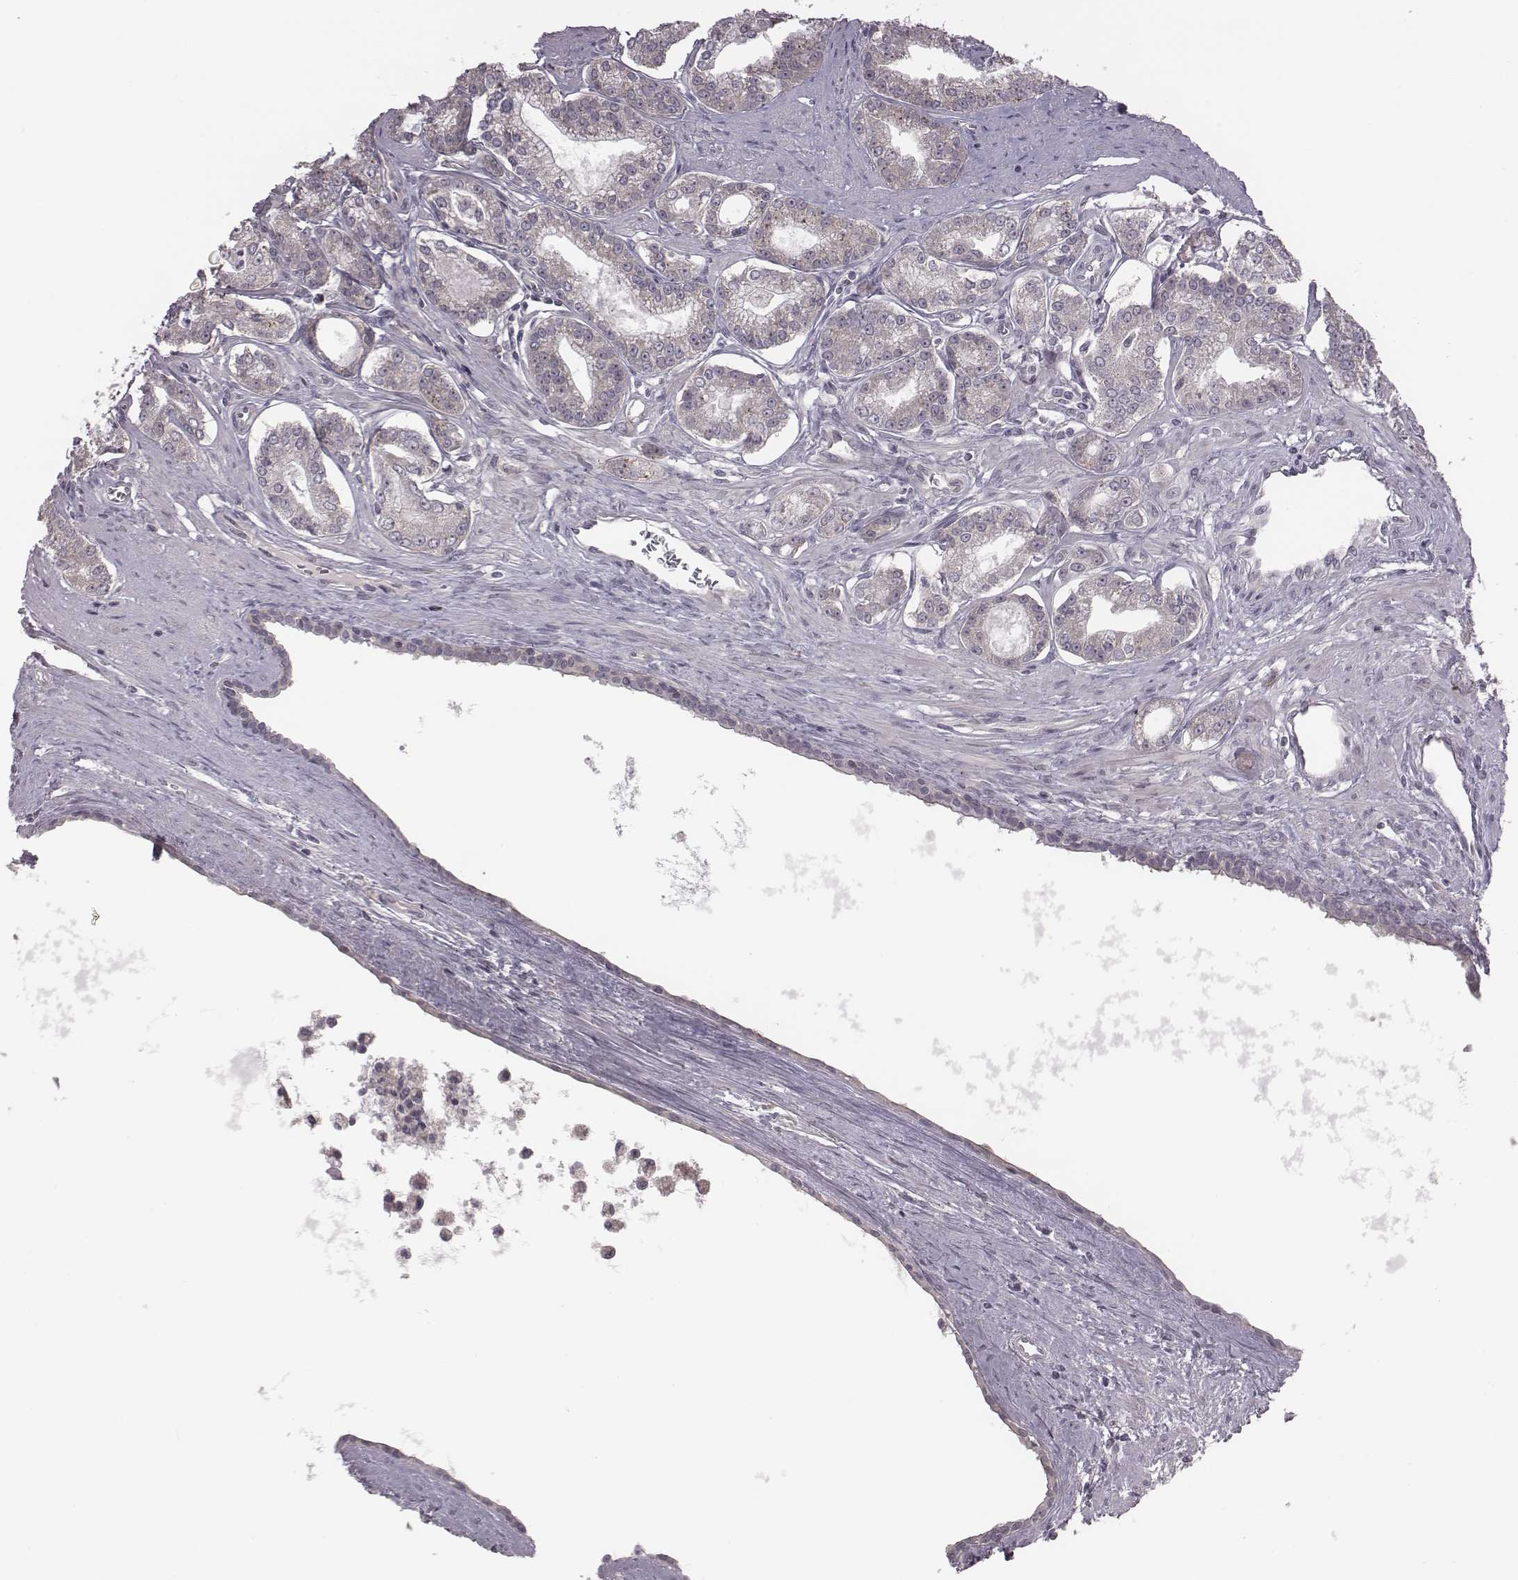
{"staining": {"intensity": "negative", "quantity": "none", "location": "none"}, "tissue": "prostate cancer", "cell_type": "Tumor cells", "image_type": "cancer", "snomed": [{"axis": "morphology", "description": "Adenocarcinoma, NOS"}, {"axis": "topography", "description": "Prostate"}], "caption": "Human adenocarcinoma (prostate) stained for a protein using immunohistochemistry displays no staining in tumor cells.", "gene": "BICDL1", "patient": {"sex": "male", "age": 71}}